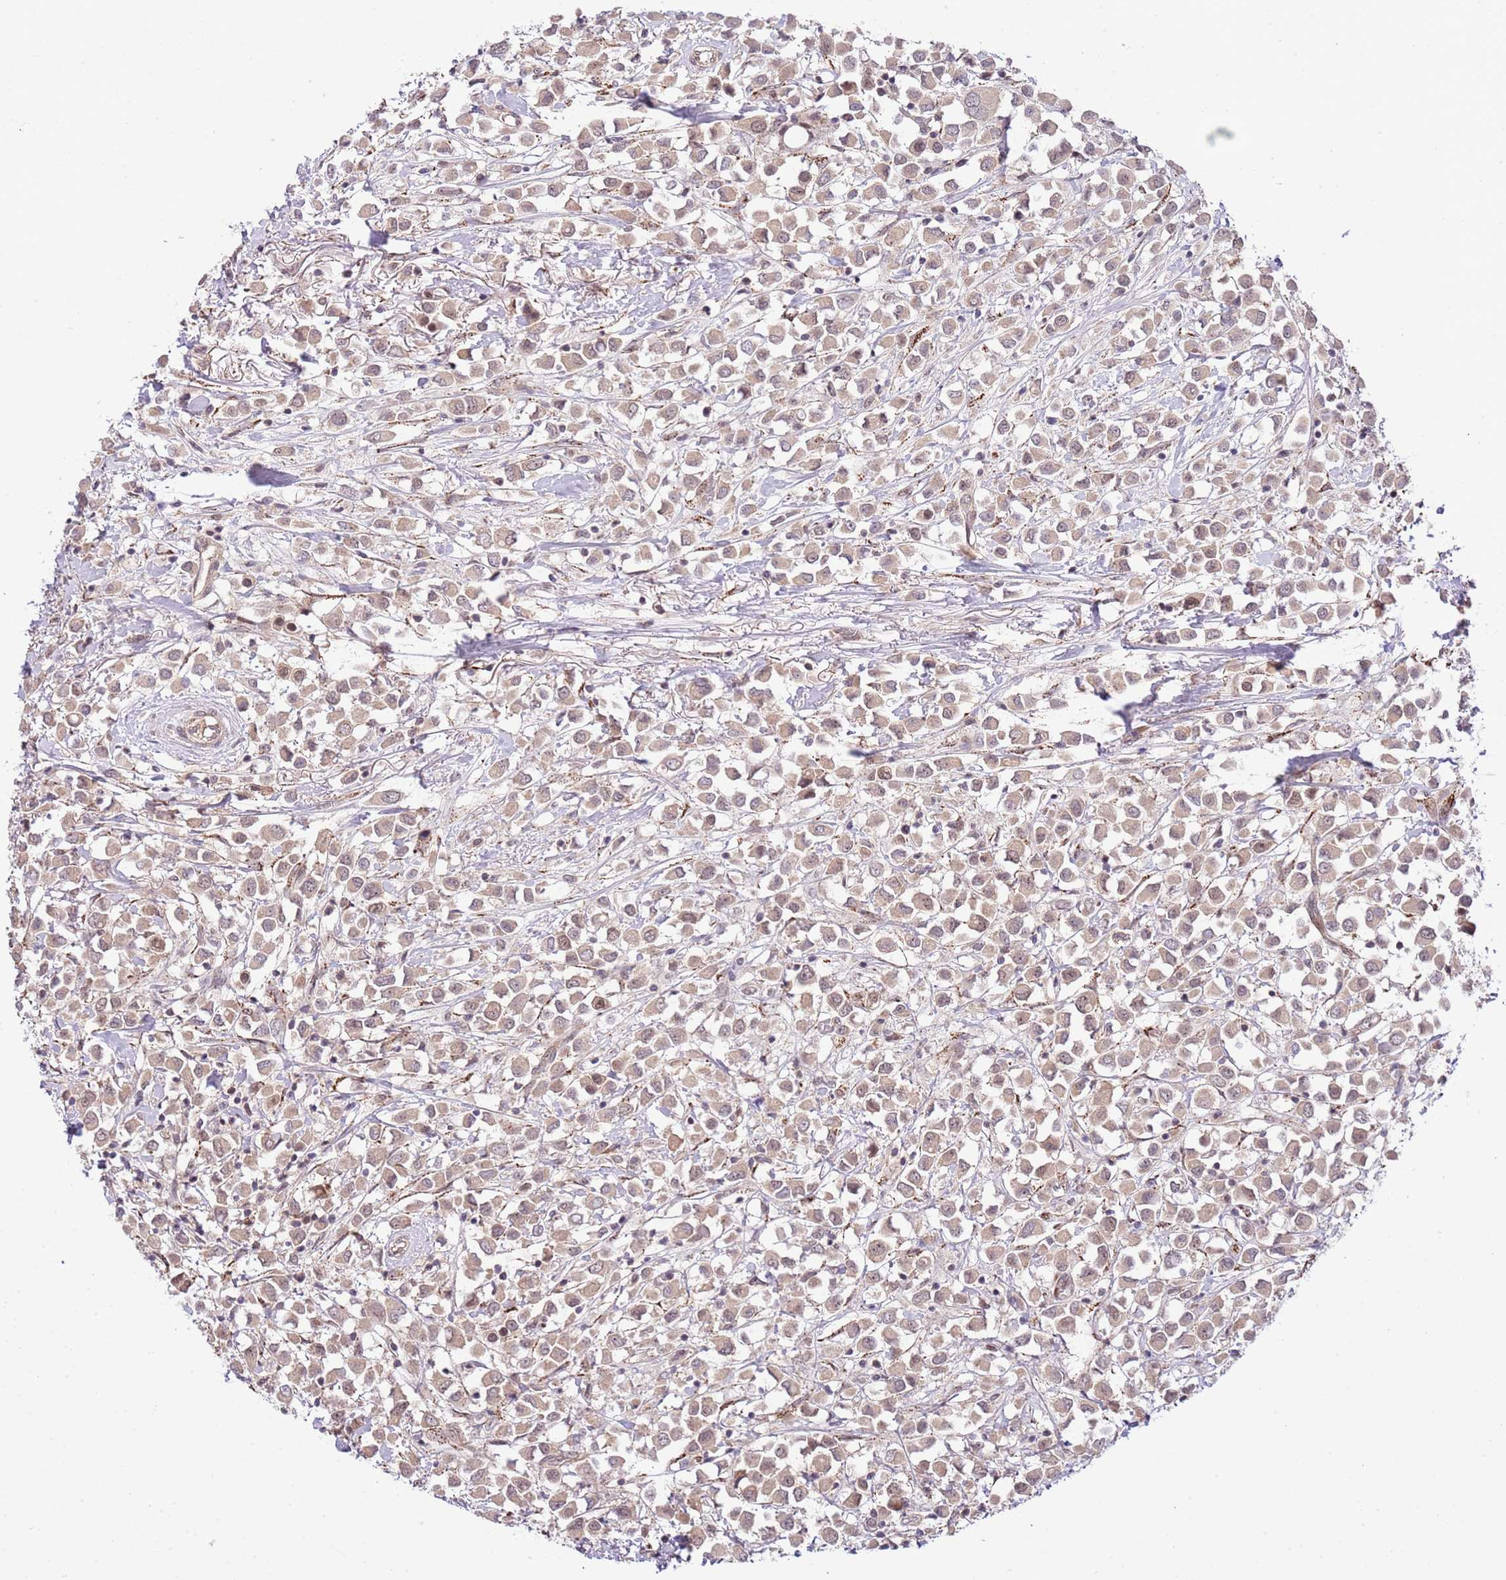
{"staining": {"intensity": "weak", "quantity": ">75%", "location": "cytoplasmic/membranous"}, "tissue": "breast cancer", "cell_type": "Tumor cells", "image_type": "cancer", "snomed": [{"axis": "morphology", "description": "Duct carcinoma"}, {"axis": "topography", "description": "Breast"}], "caption": "A brown stain labels weak cytoplasmic/membranous positivity of a protein in human breast cancer (infiltrating ductal carcinoma) tumor cells. (DAB (3,3'-diaminobenzidine) IHC with brightfield microscopy, high magnification).", "gene": "CHD1", "patient": {"sex": "female", "age": 61}}